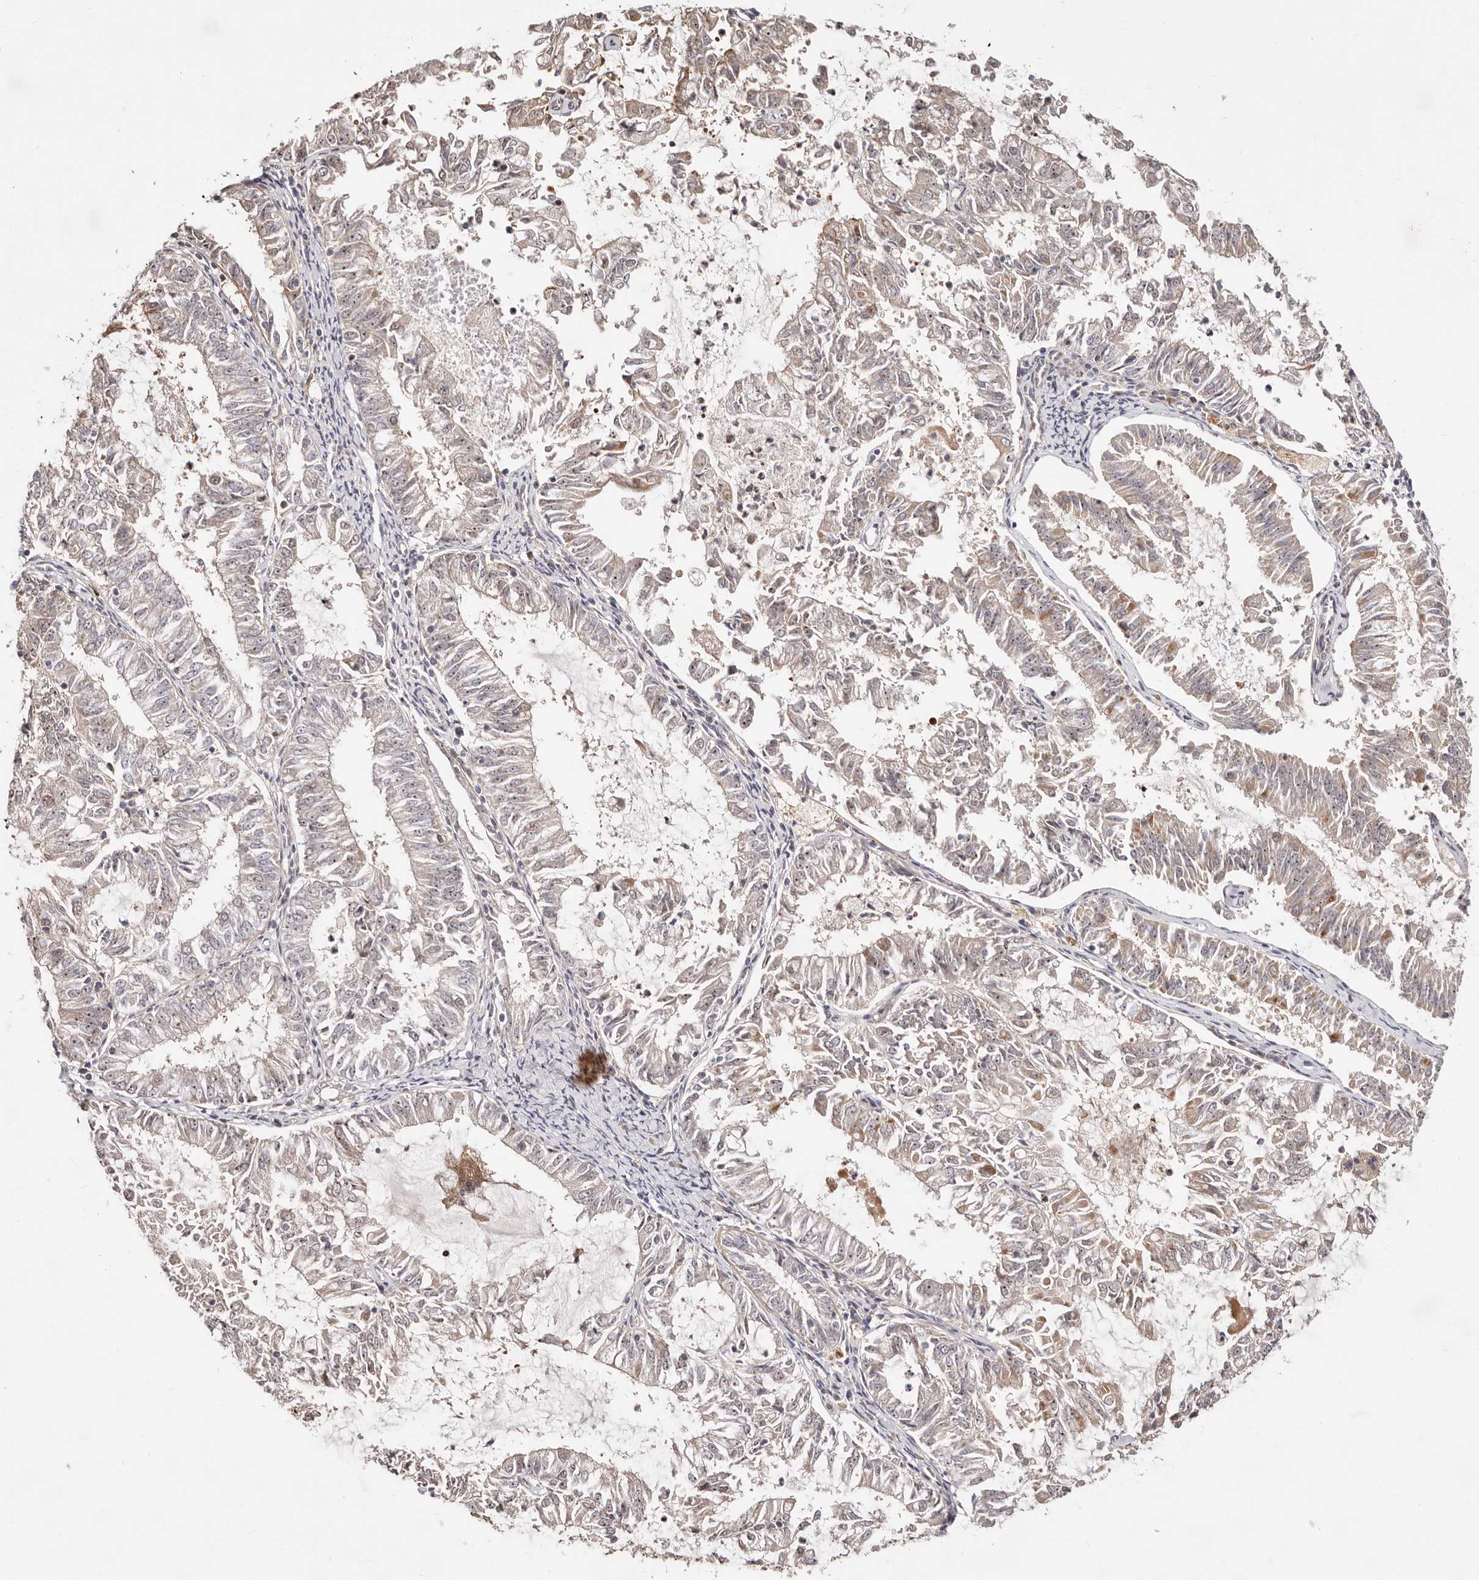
{"staining": {"intensity": "weak", "quantity": "<25%", "location": "cytoplasmic/membranous"}, "tissue": "endometrial cancer", "cell_type": "Tumor cells", "image_type": "cancer", "snomed": [{"axis": "morphology", "description": "Adenocarcinoma, NOS"}, {"axis": "topography", "description": "Endometrium"}], "caption": "Immunohistochemistry of endometrial cancer (adenocarcinoma) reveals no positivity in tumor cells. Brightfield microscopy of immunohistochemistry (IHC) stained with DAB (3,3'-diaminobenzidine) (brown) and hematoxylin (blue), captured at high magnification.", "gene": "ODF2L", "patient": {"sex": "female", "age": 57}}